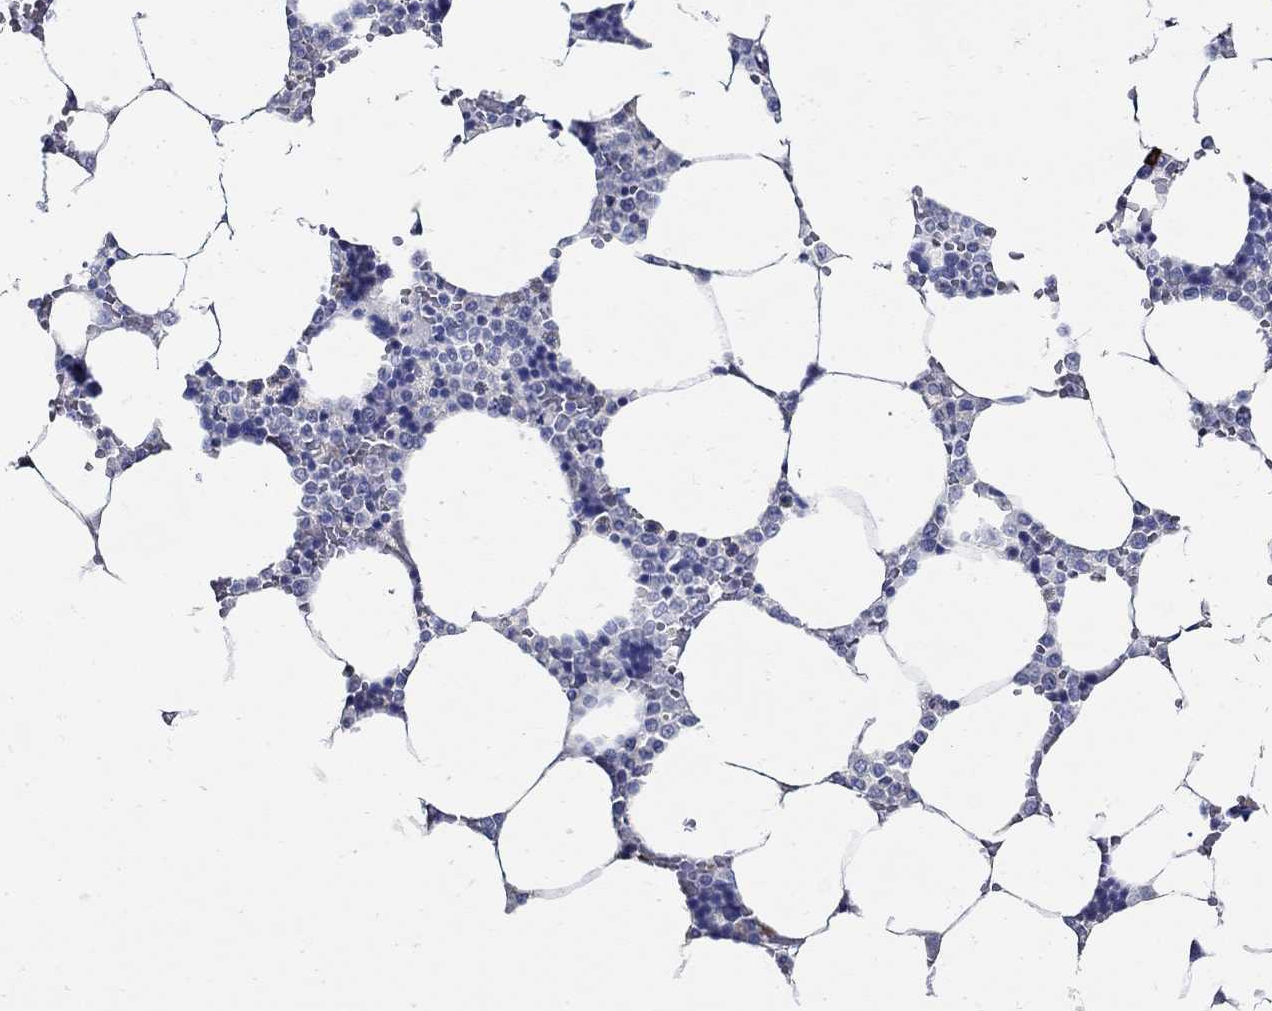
{"staining": {"intensity": "moderate", "quantity": "<25%", "location": "cytoplasmic/membranous"}, "tissue": "bone marrow", "cell_type": "Hematopoietic cells", "image_type": "normal", "snomed": [{"axis": "morphology", "description": "Normal tissue, NOS"}, {"axis": "topography", "description": "Bone marrow"}], "caption": "Immunohistochemical staining of benign human bone marrow shows moderate cytoplasmic/membranous protein expression in about <25% of hematopoietic cells.", "gene": "PRX", "patient": {"sex": "male", "age": 63}}